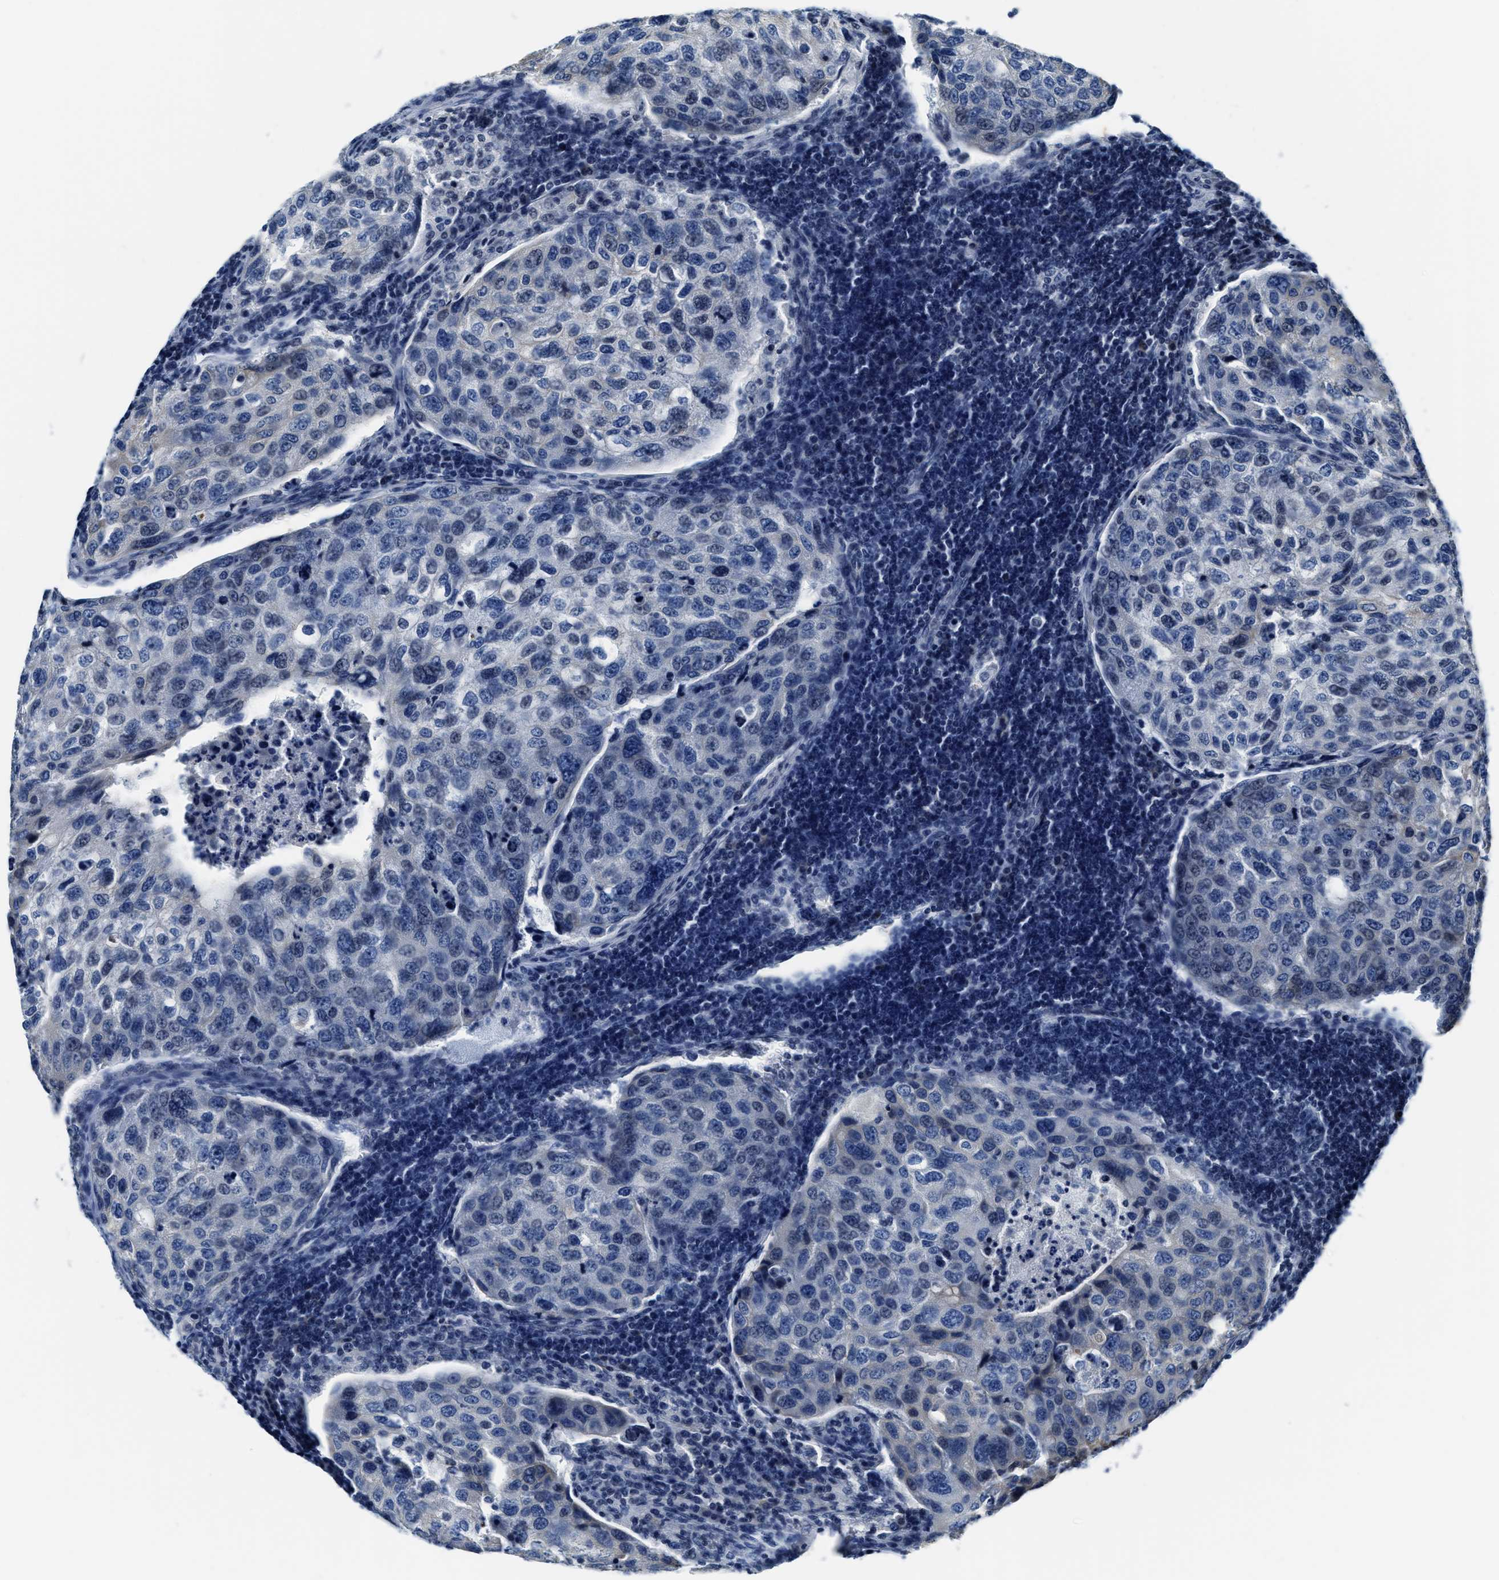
{"staining": {"intensity": "negative", "quantity": "none", "location": "none"}, "tissue": "urothelial cancer", "cell_type": "Tumor cells", "image_type": "cancer", "snomed": [{"axis": "morphology", "description": "Urothelial carcinoma, High grade"}, {"axis": "topography", "description": "Lymph node"}, {"axis": "topography", "description": "Urinary bladder"}], "caption": "A high-resolution photomicrograph shows immunohistochemistry (IHC) staining of urothelial cancer, which demonstrates no significant staining in tumor cells.", "gene": "ASZ1", "patient": {"sex": "male", "age": 51}}